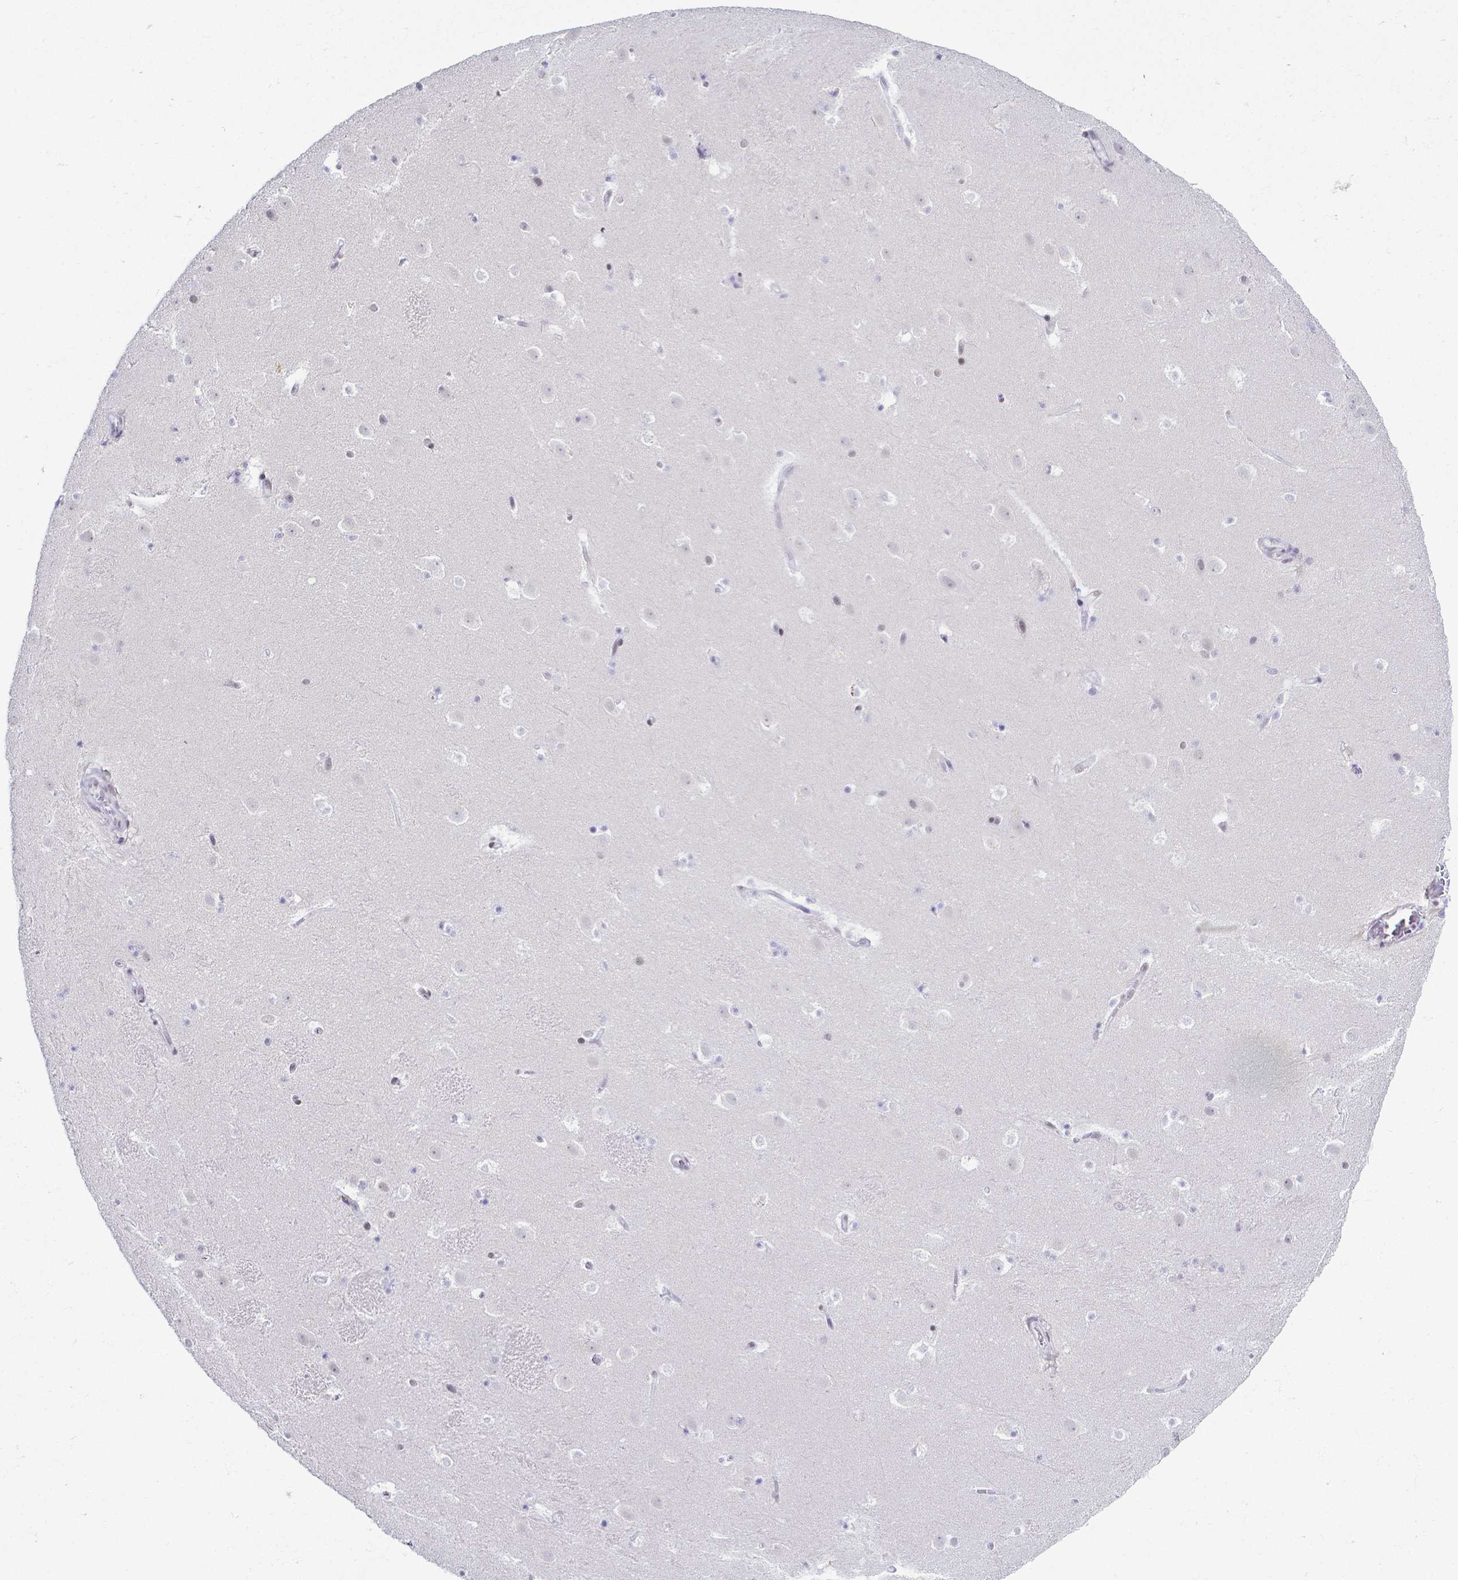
{"staining": {"intensity": "negative", "quantity": "none", "location": "none"}, "tissue": "caudate", "cell_type": "Glial cells", "image_type": "normal", "snomed": [{"axis": "morphology", "description": "Normal tissue, NOS"}, {"axis": "topography", "description": "Lateral ventricle wall"}], "caption": "Protein analysis of benign caudate shows no significant staining in glial cells. The staining was performed using DAB to visualize the protein expression in brown, while the nuclei were stained in blue with hematoxylin (Magnification: 20x).", "gene": "FAM83G", "patient": {"sex": "male", "age": 37}}